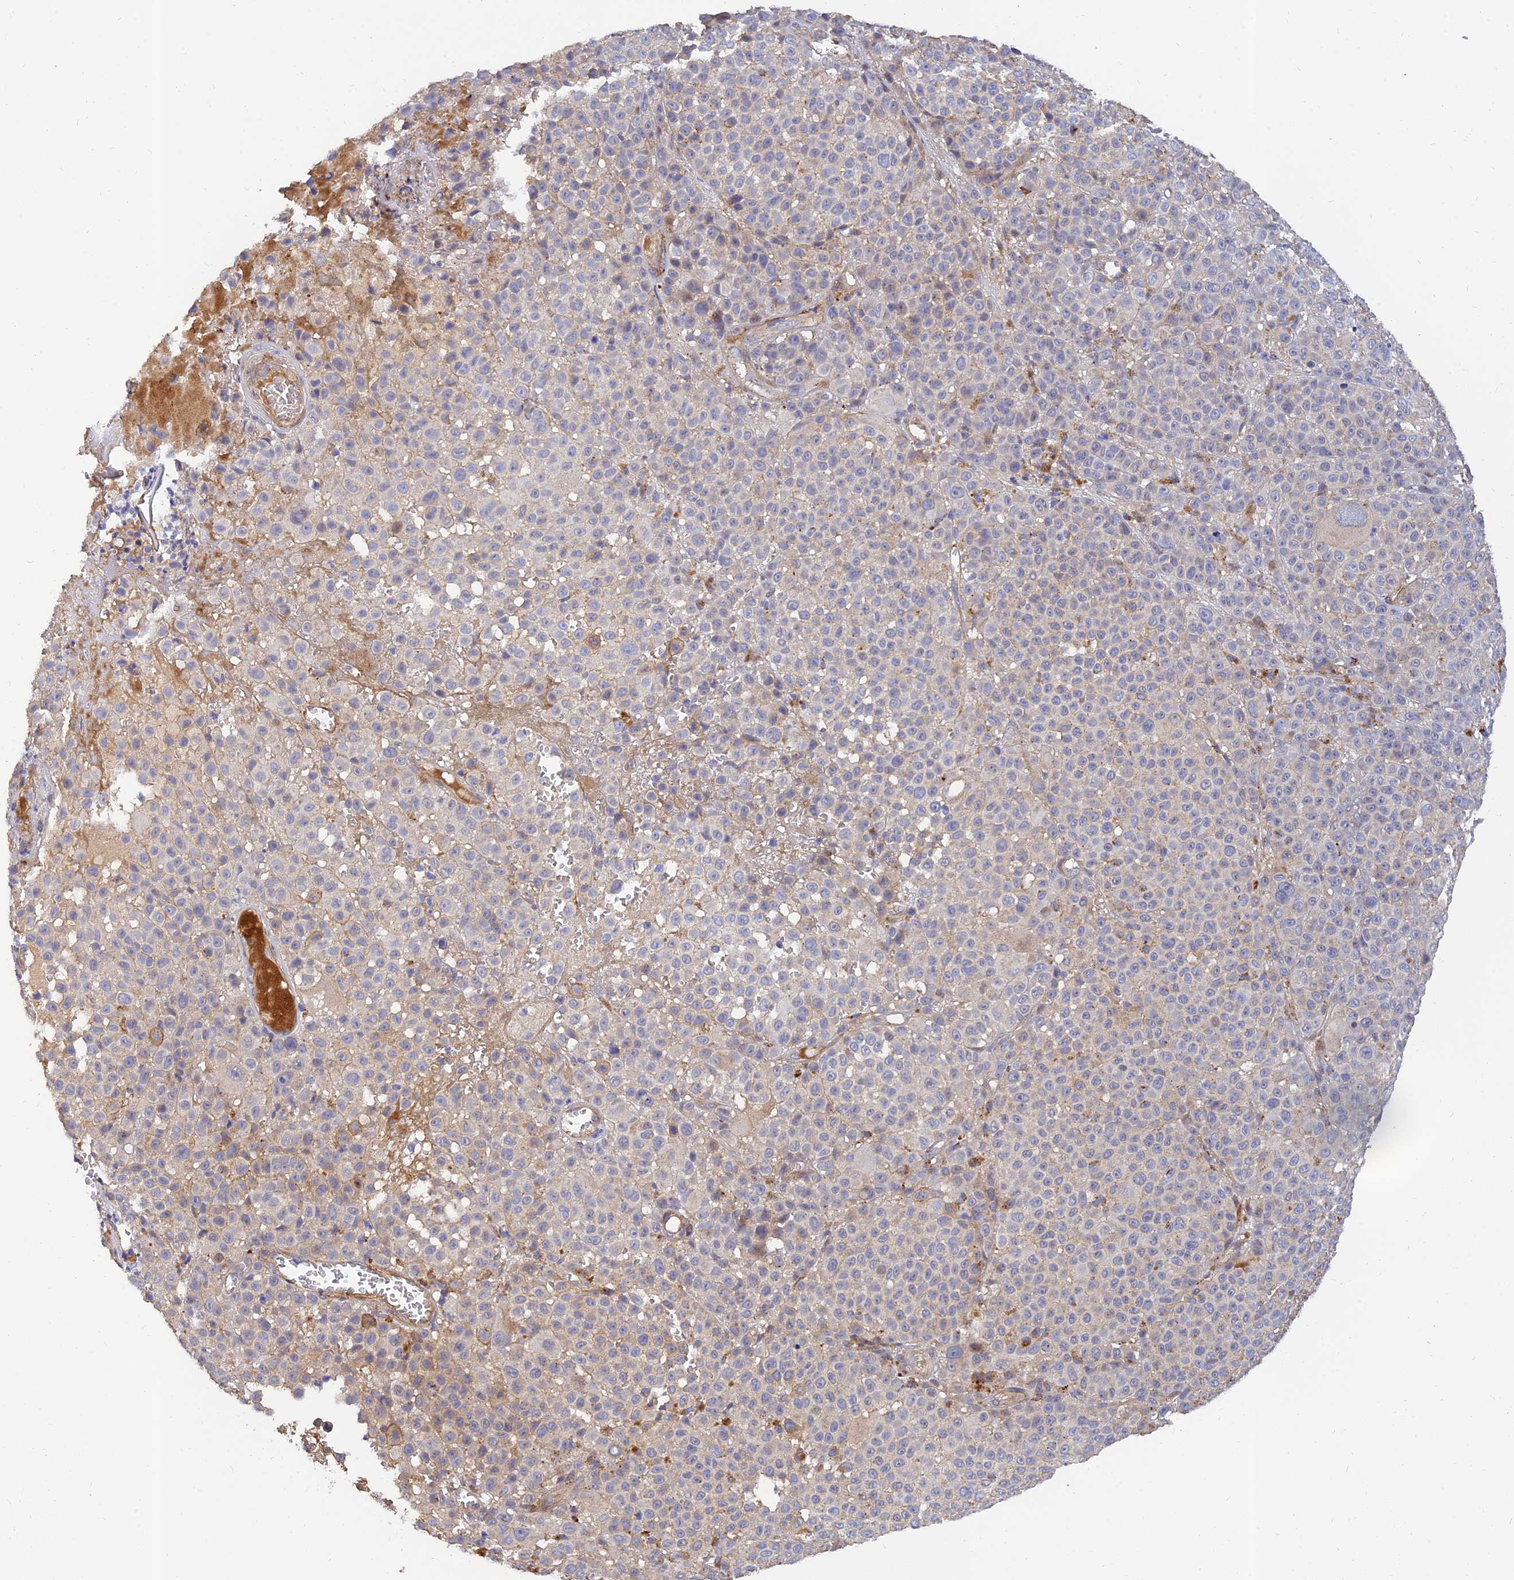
{"staining": {"intensity": "negative", "quantity": "none", "location": "none"}, "tissue": "melanoma", "cell_type": "Tumor cells", "image_type": "cancer", "snomed": [{"axis": "morphology", "description": "Malignant melanoma, NOS"}, {"axis": "topography", "description": "Skin"}], "caption": "Human malignant melanoma stained for a protein using IHC reveals no positivity in tumor cells.", "gene": "MRPL35", "patient": {"sex": "female", "age": 94}}